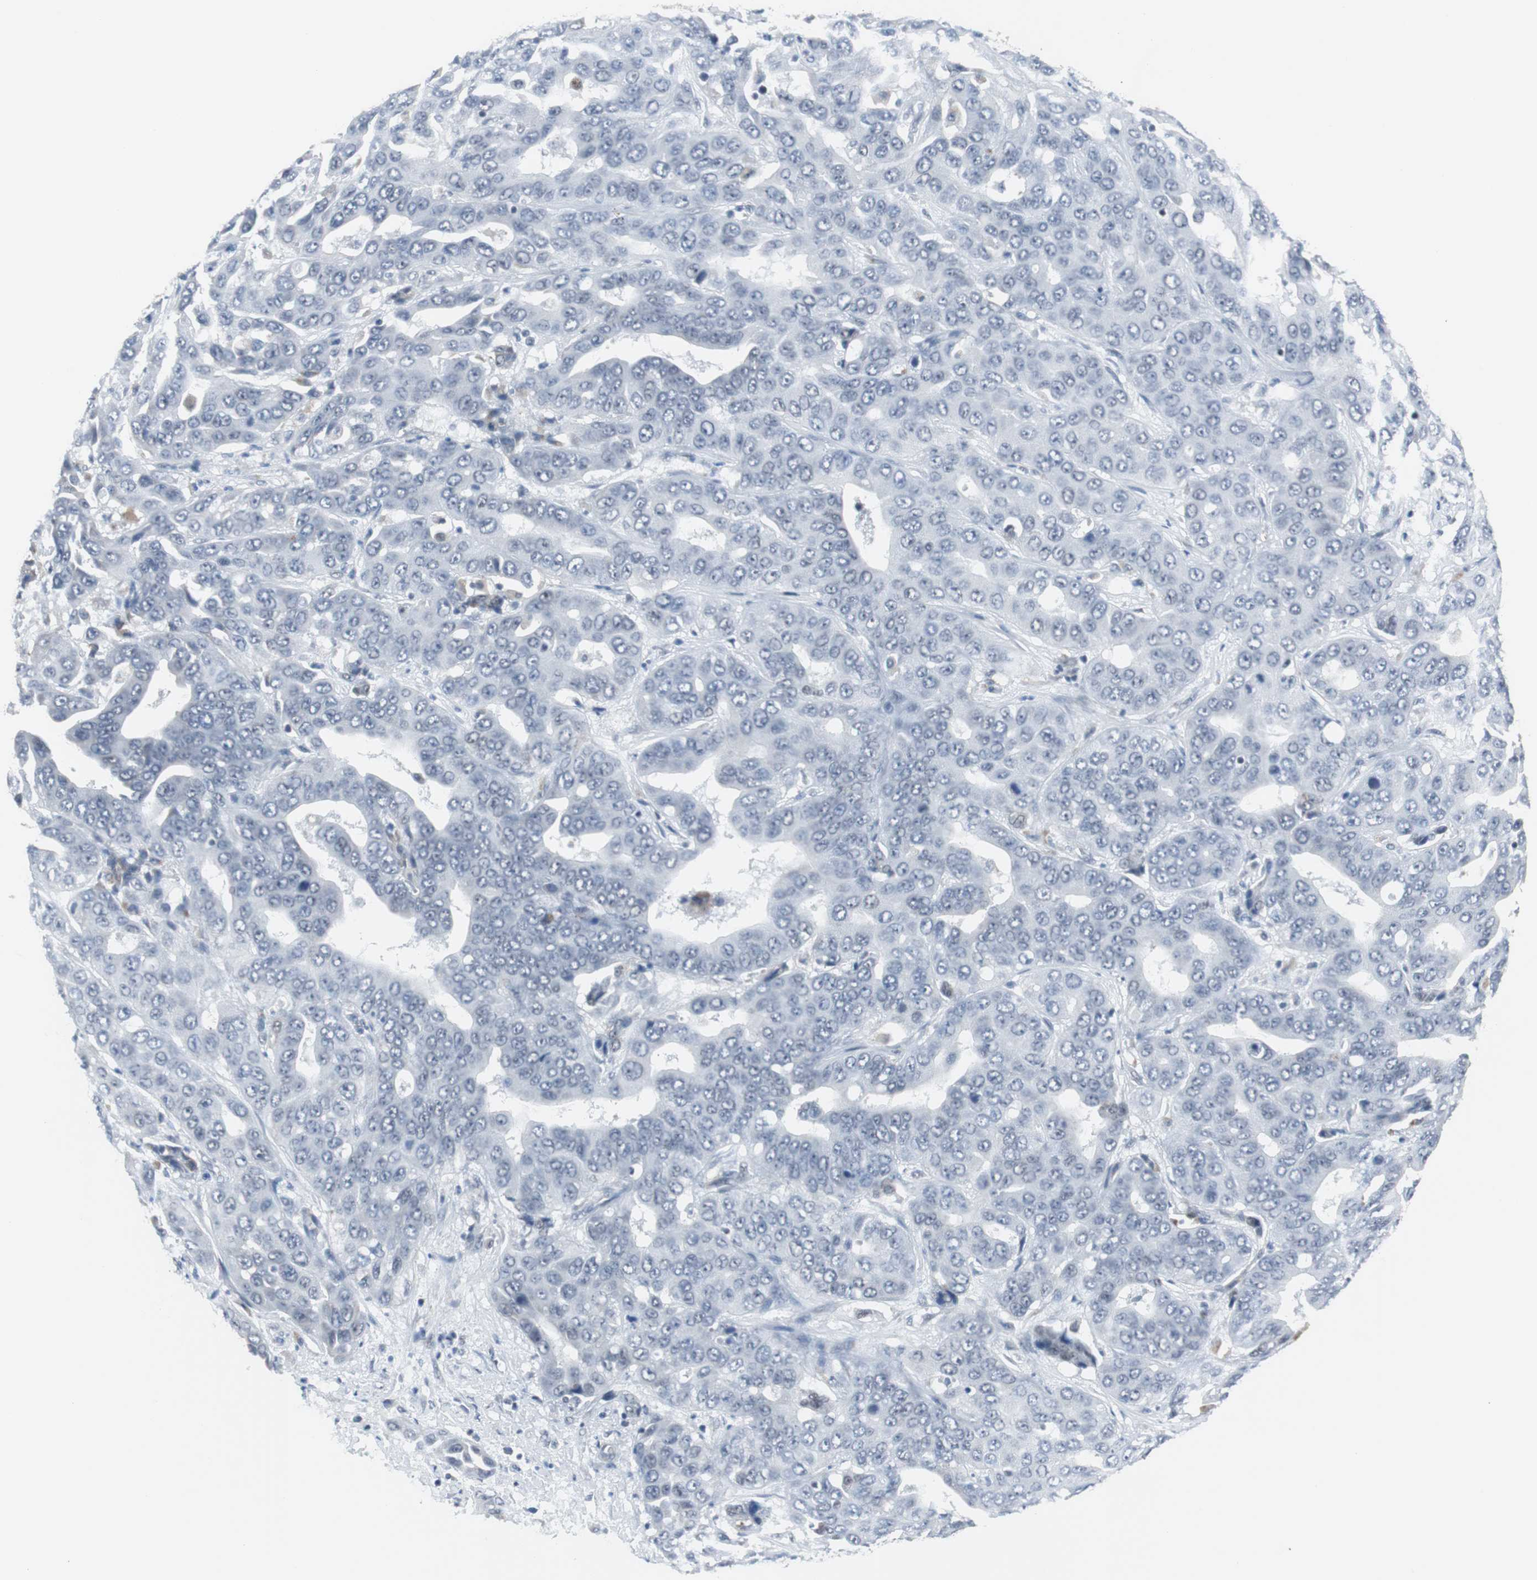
{"staining": {"intensity": "negative", "quantity": "none", "location": "none"}, "tissue": "liver cancer", "cell_type": "Tumor cells", "image_type": "cancer", "snomed": [{"axis": "morphology", "description": "Cholangiocarcinoma"}, {"axis": "topography", "description": "Liver"}], "caption": "Liver cancer (cholangiocarcinoma) stained for a protein using immunohistochemistry displays no staining tumor cells.", "gene": "ZHX2", "patient": {"sex": "female", "age": 52}}